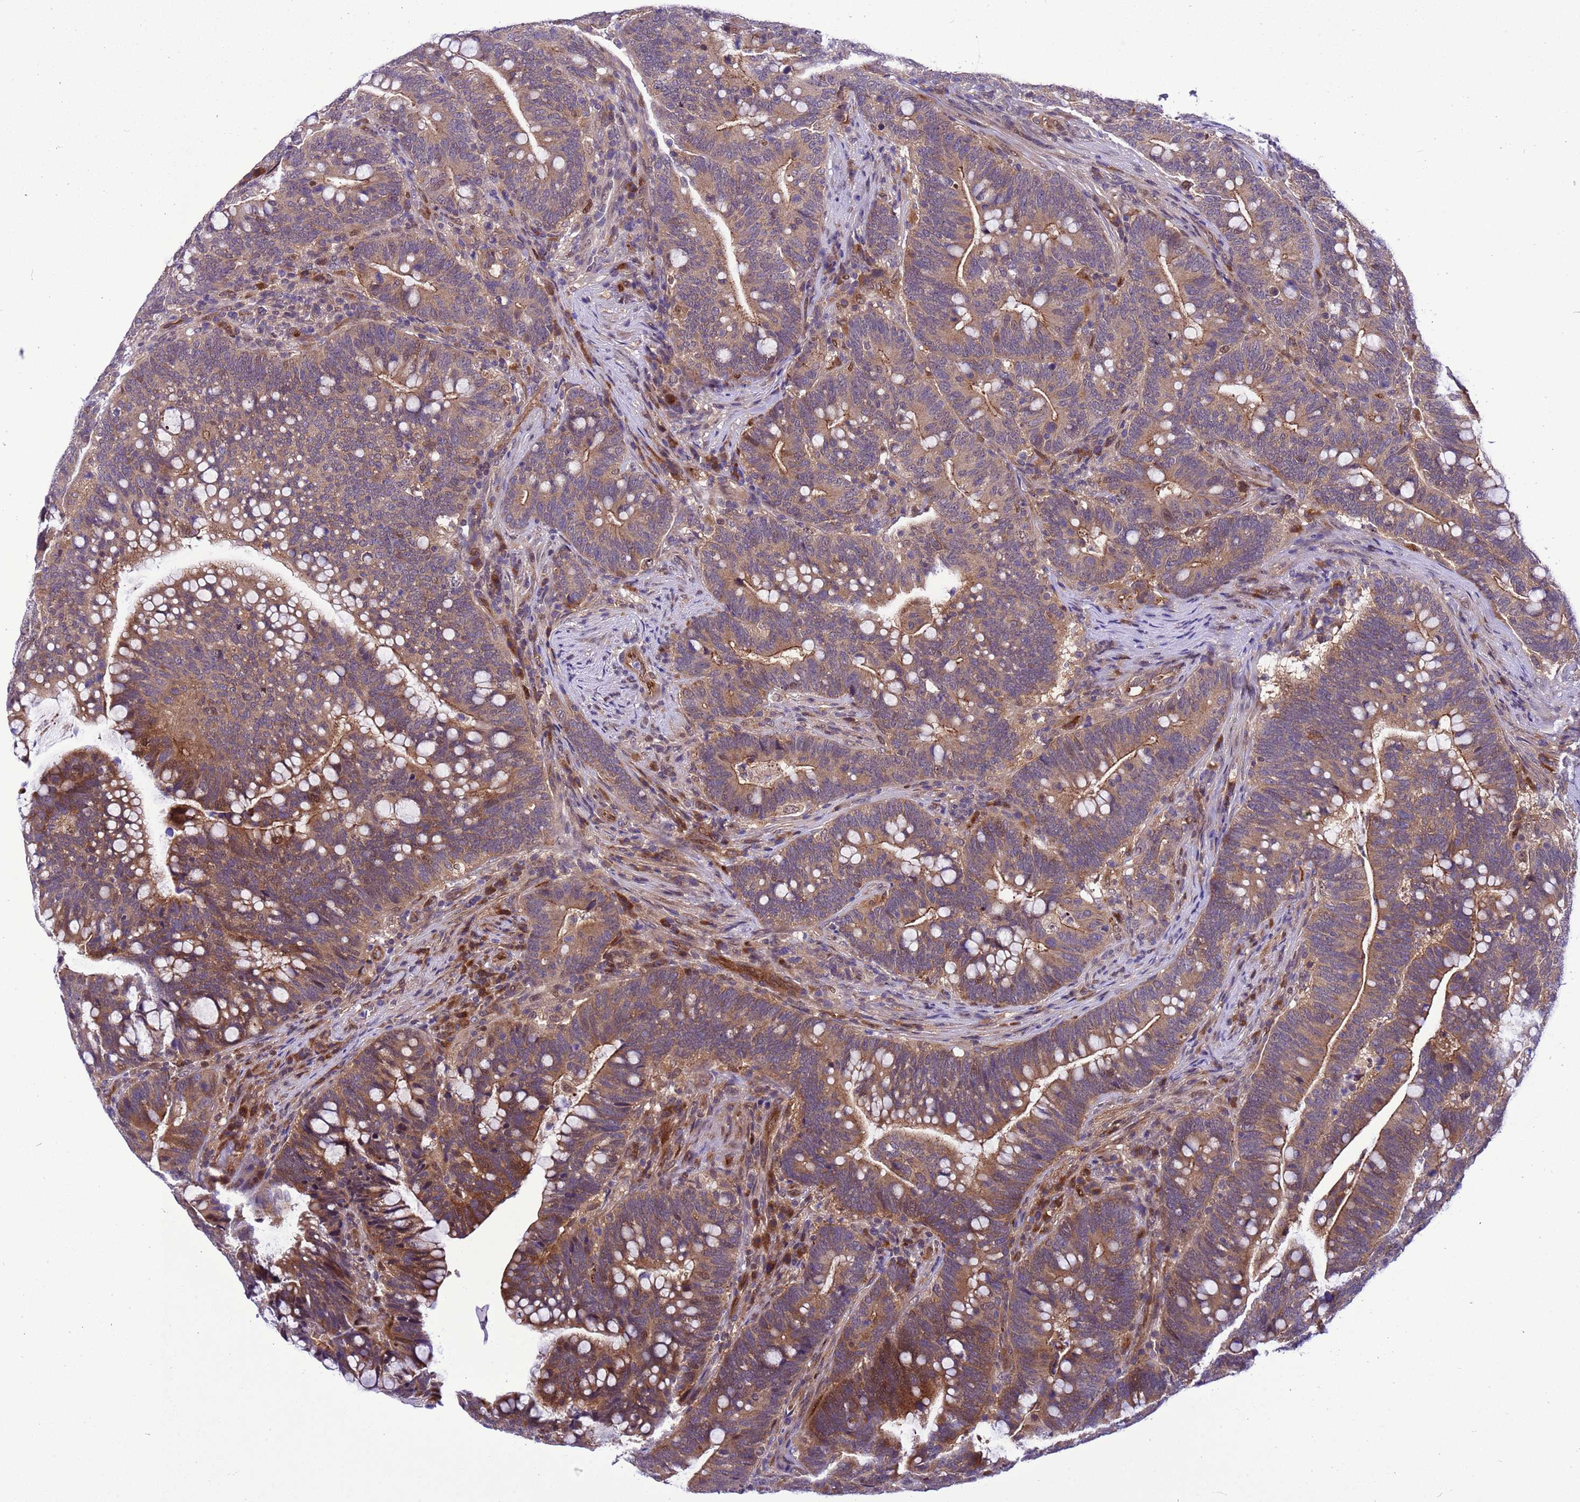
{"staining": {"intensity": "moderate", "quantity": "25%-75%", "location": "cytoplasmic/membranous"}, "tissue": "colorectal cancer", "cell_type": "Tumor cells", "image_type": "cancer", "snomed": [{"axis": "morphology", "description": "Normal tissue, NOS"}, {"axis": "morphology", "description": "Adenocarcinoma, NOS"}, {"axis": "topography", "description": "Colon"}], "caption": "Colorectal adenocarcinoma was stained to show a protein in brown. There is medium levels of moderate cytoplasmic/membranous positivity in about 25%-75% of tumor cells.", "gene": "RASD1", "patient": {"sex": "female", "age": 66}}